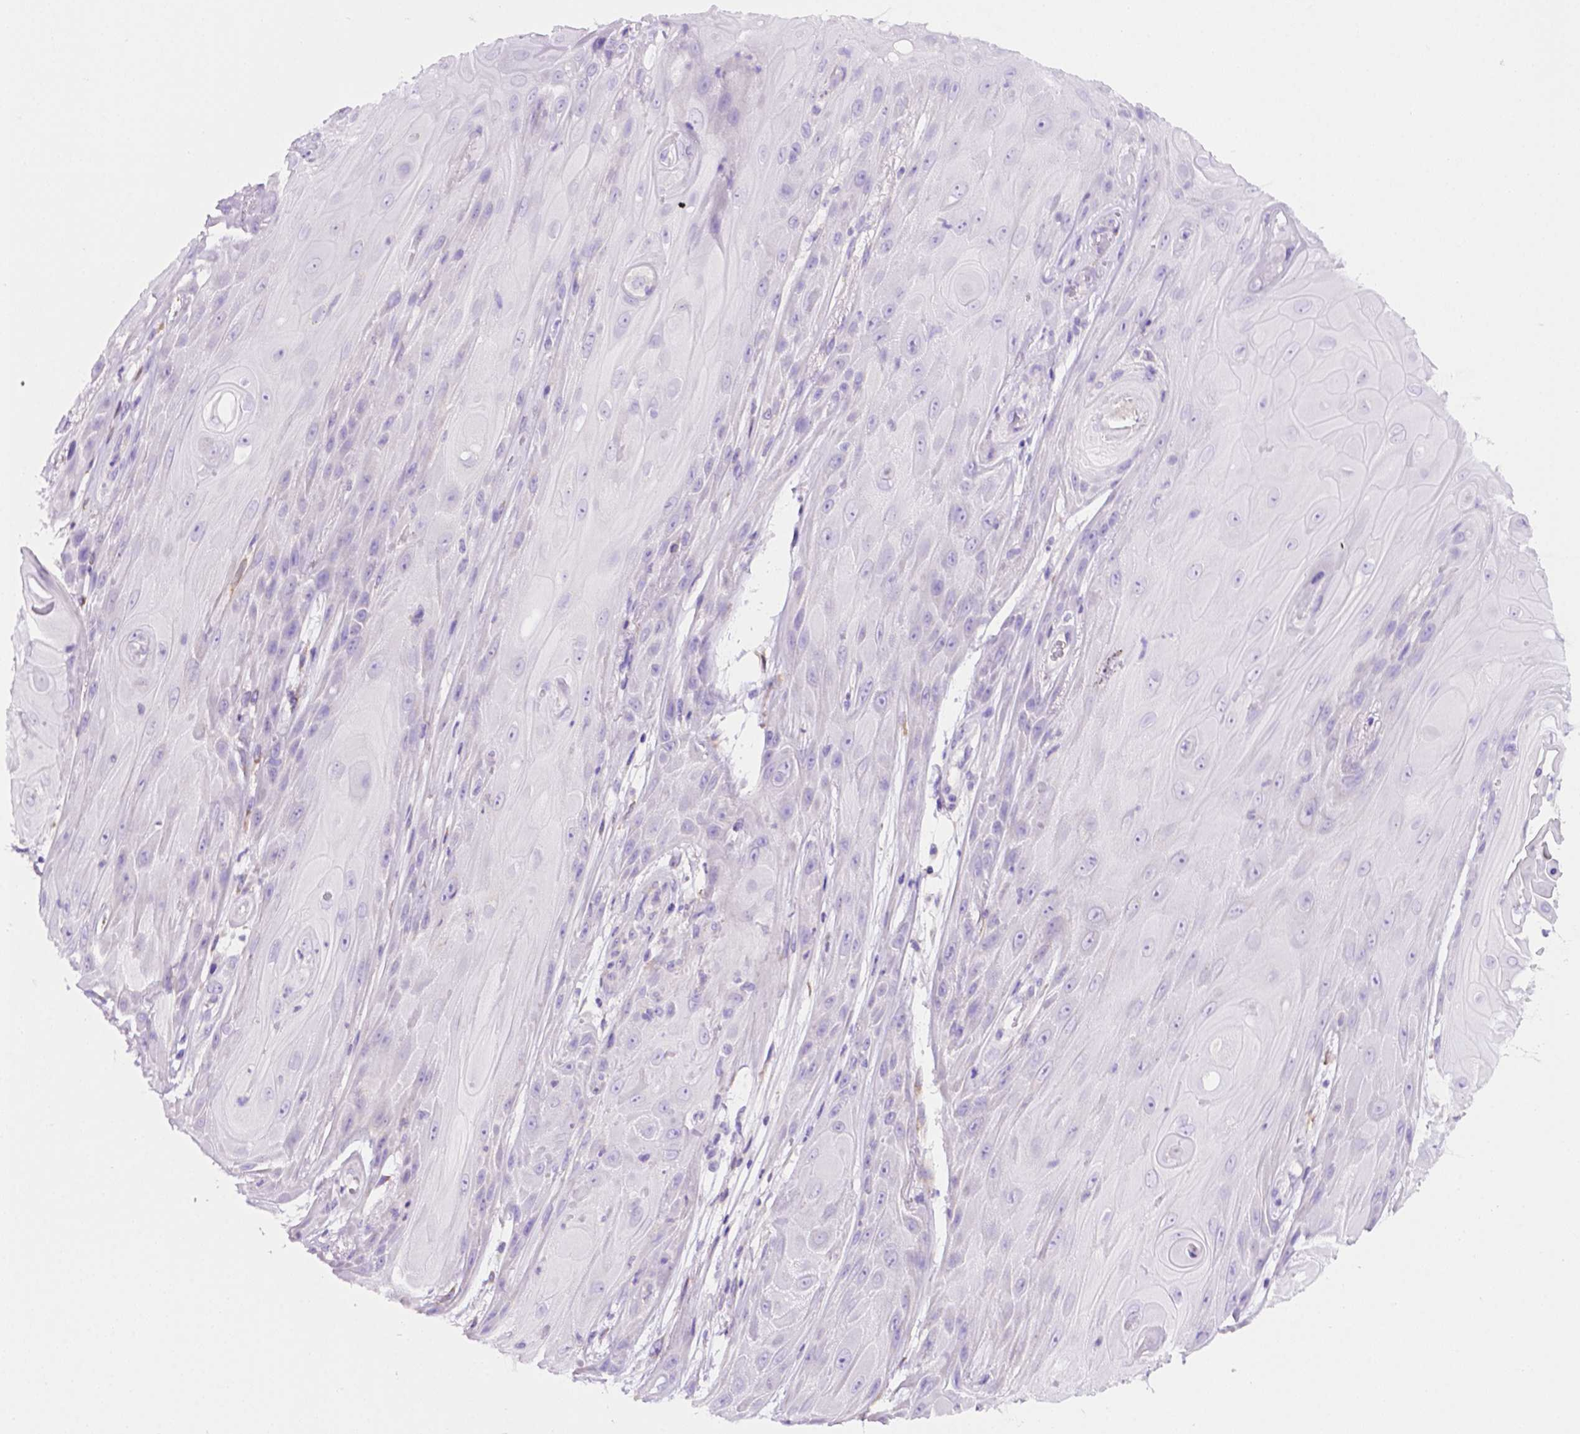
{"staining": {"intensity": "negative", "quantity": "none", "location": "none"}, "tissue": "skin cancer", "cell_type": "Tumor cells", "image_type": "cancer", "snomed": [{"axis": "morphology", "description": "Squamous cell carcinoma, NOS"}, {"axis": "topography", "description": "Skin"}], "caption": "Skin cancer (squamous cell carcinoma) was stained to show a protein in brown. There is no significant staining in tumor cells.", "gene": "CEACAM7", "patient": {"sex": "male", "age": 62}}